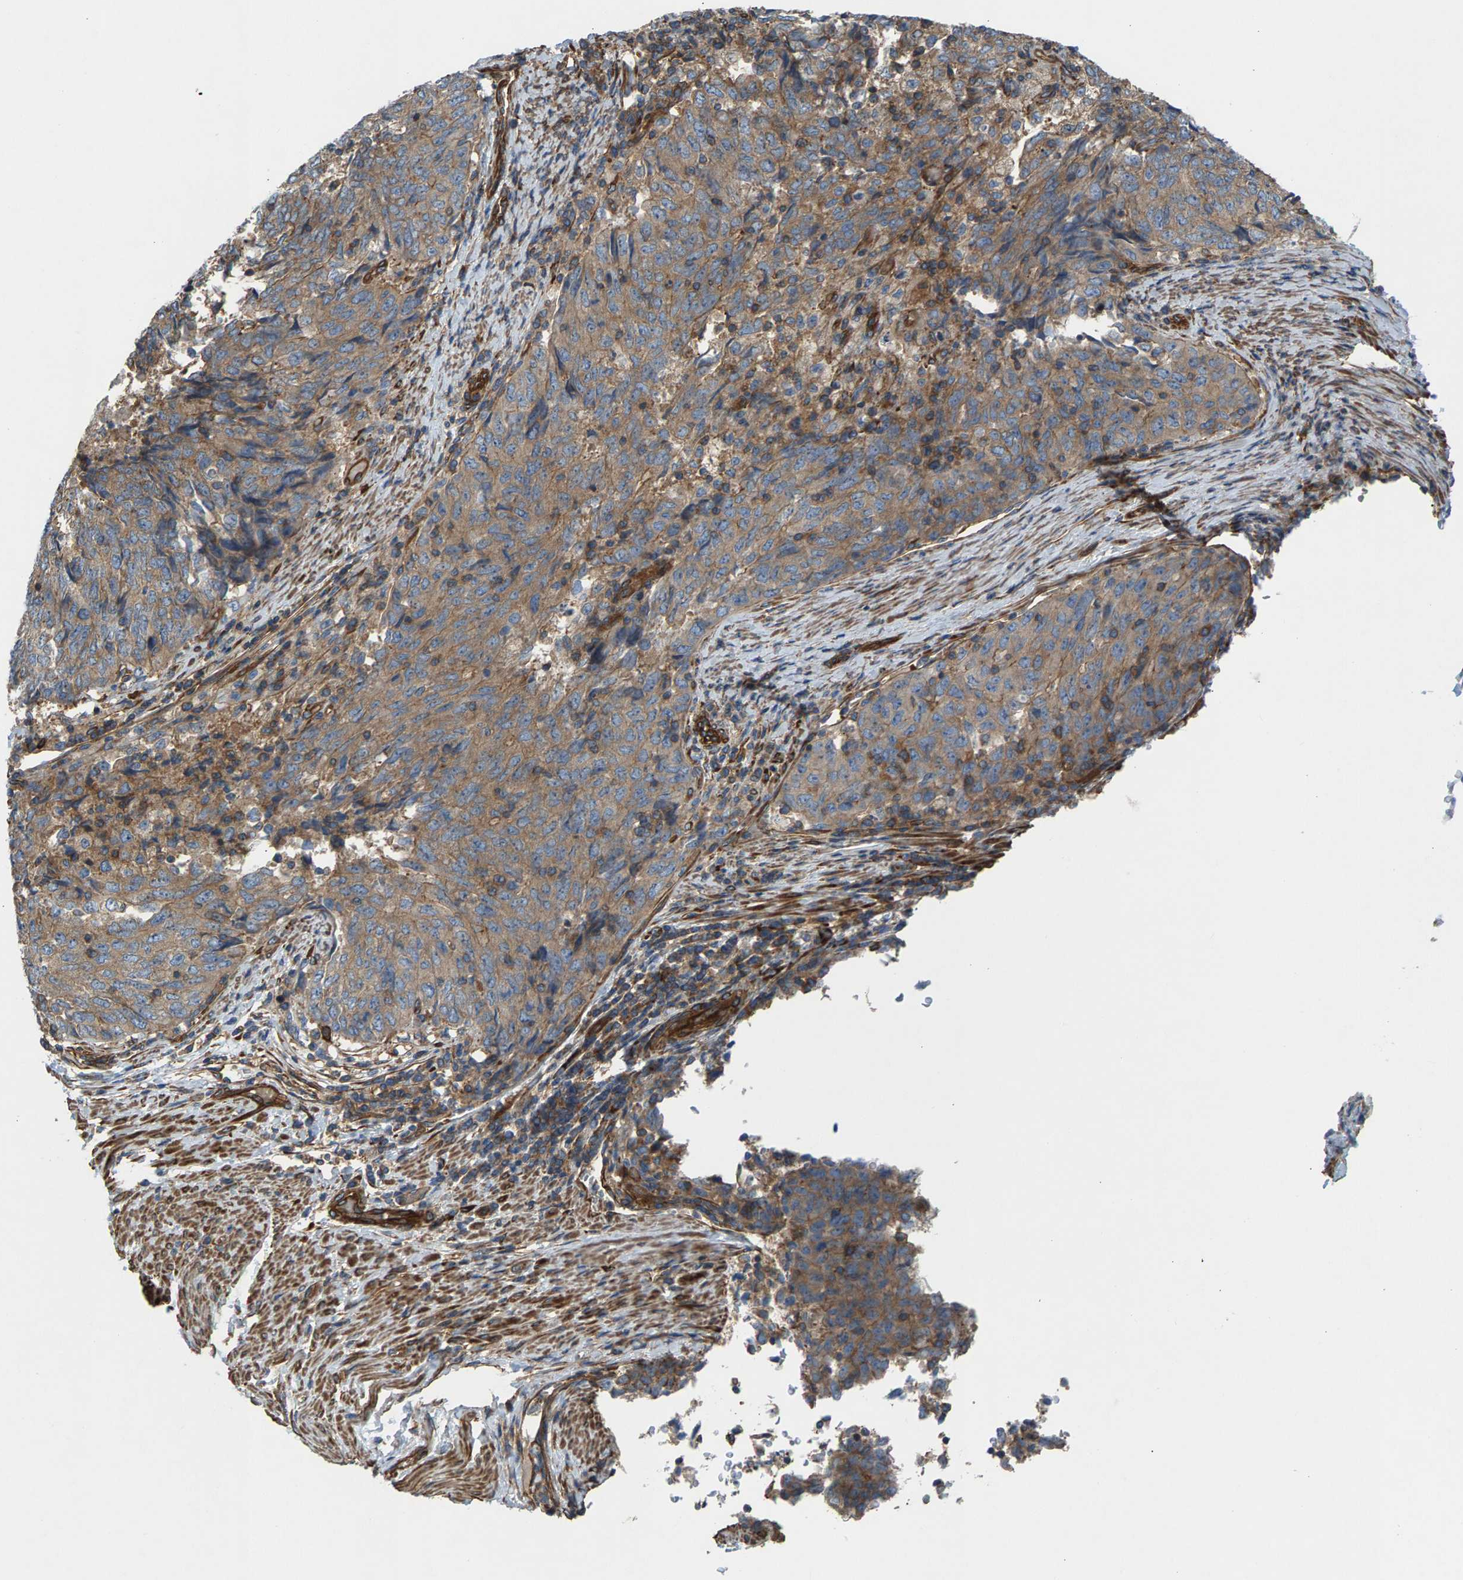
{"staining": {"intensity": "moderate", "quantity": "25%-75%", "location": "cytoplasmic/membranous"}, "tissue": "endometrial cancer", "cell_type": "Tumor cells", "image_type": "cancer", "snomed": [{"axis": "morphology", "description": "Adenocarcinoma, NOS"}, {"axis": "topography", "description": "Endometrium"}], "caption": "This is a histology image of immunohistochemistry (IHC) staining of endometrial cancer (adenocarcinoma), which shows moderate expression in the cytoplasmic/membranous of tumor cells.", "gene": "PDCL", "patient": {"sex": "female", "age": 80}}